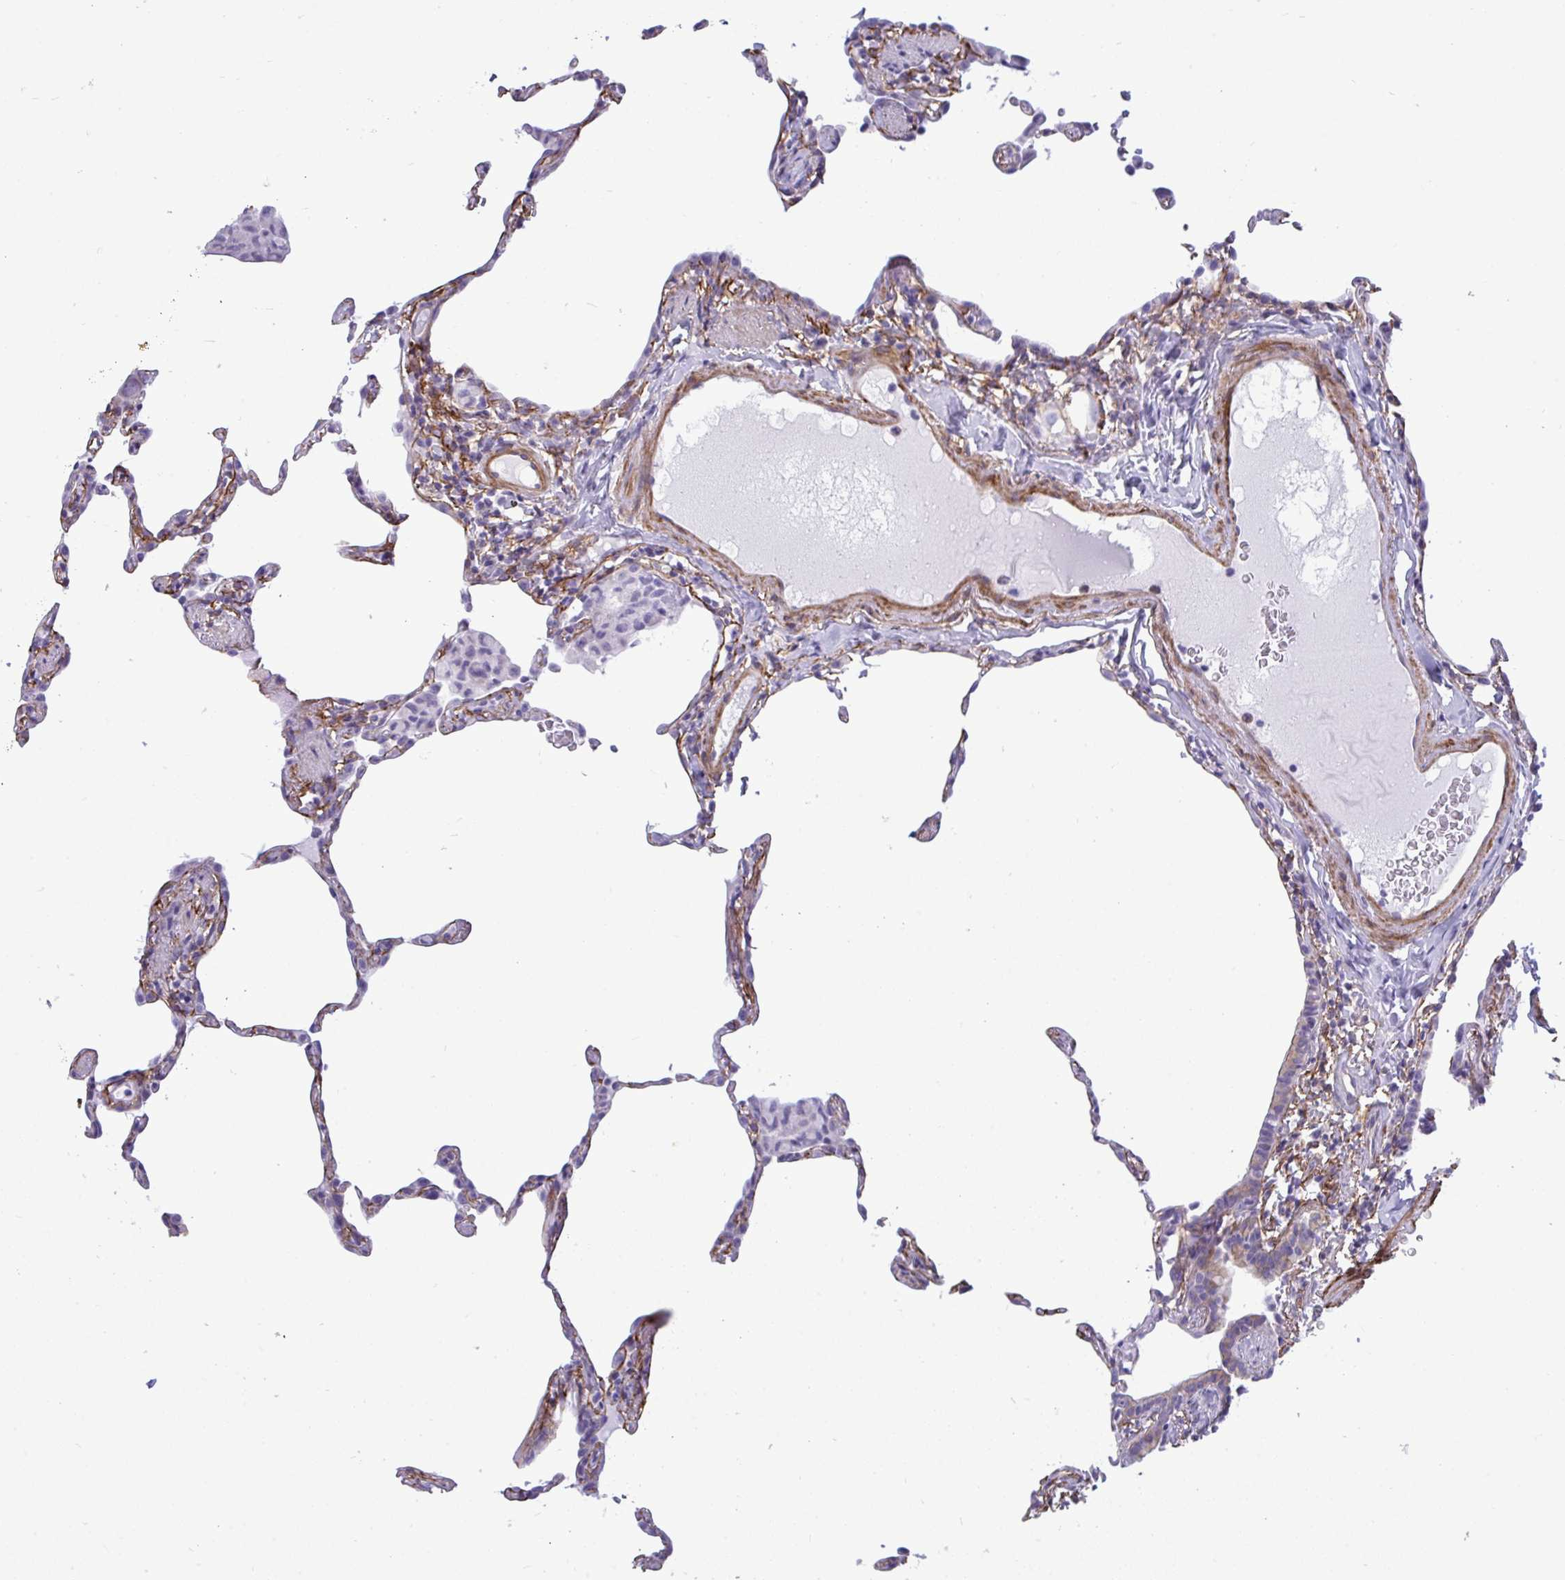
{"staining": {"intensity": "negative", "quantity": "none", "location": "none"}, "tissue": "lung", "cell_type": "Alveolar cells", "image_type": "normal", "snomed": [{"axis": "morphology", "description": "Normal tissue, NOS"}, {"axis": "topography", "description": "Lung"}], "caption": "Alveolar cells are negative for brown protein staining in normal lung.", "gene": "MYH10", "patient": {"sex": "female", "age": 57}}